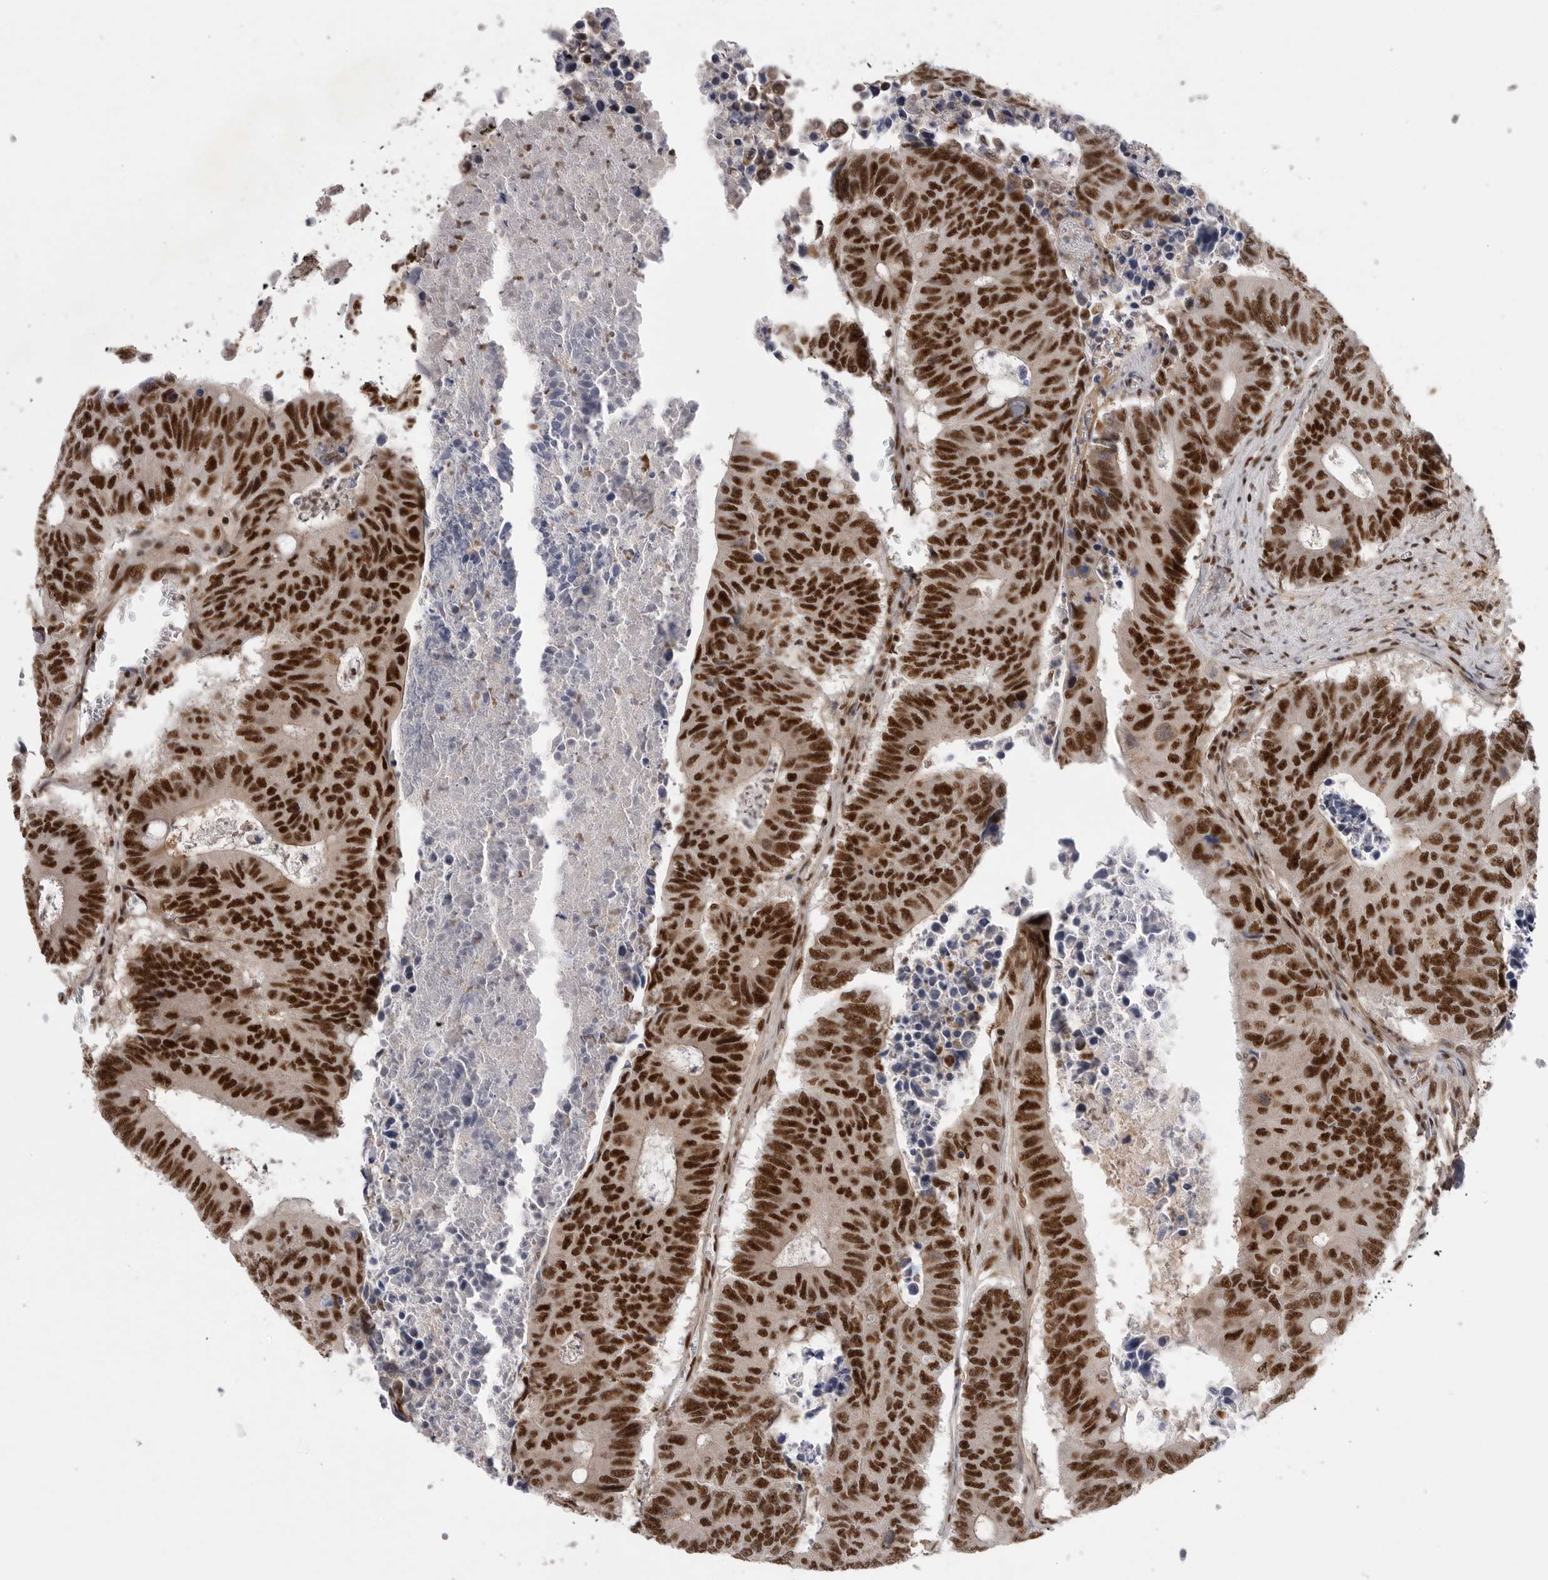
{"staining": {"intensity": "strong", "quantity": ">75%", "location": "nuclear"}, "tissue": "colorectal cancer", "cell_type": "Tumor cells", "image_type": "cancer", "snomed": [{"axis": "morphology", "description": "Adenocarcinoma, NOS"}, {"axis": "topography", "description": "Colon"}], "caption": "DAB immunohistochemical staining of human colorectal adenocarcinoma demonstrates strong nuclear protein expression in approximately >75% of tumor cells.", "gene": "PPP1R8", "patient": {"sex": "male", "age": 87}}